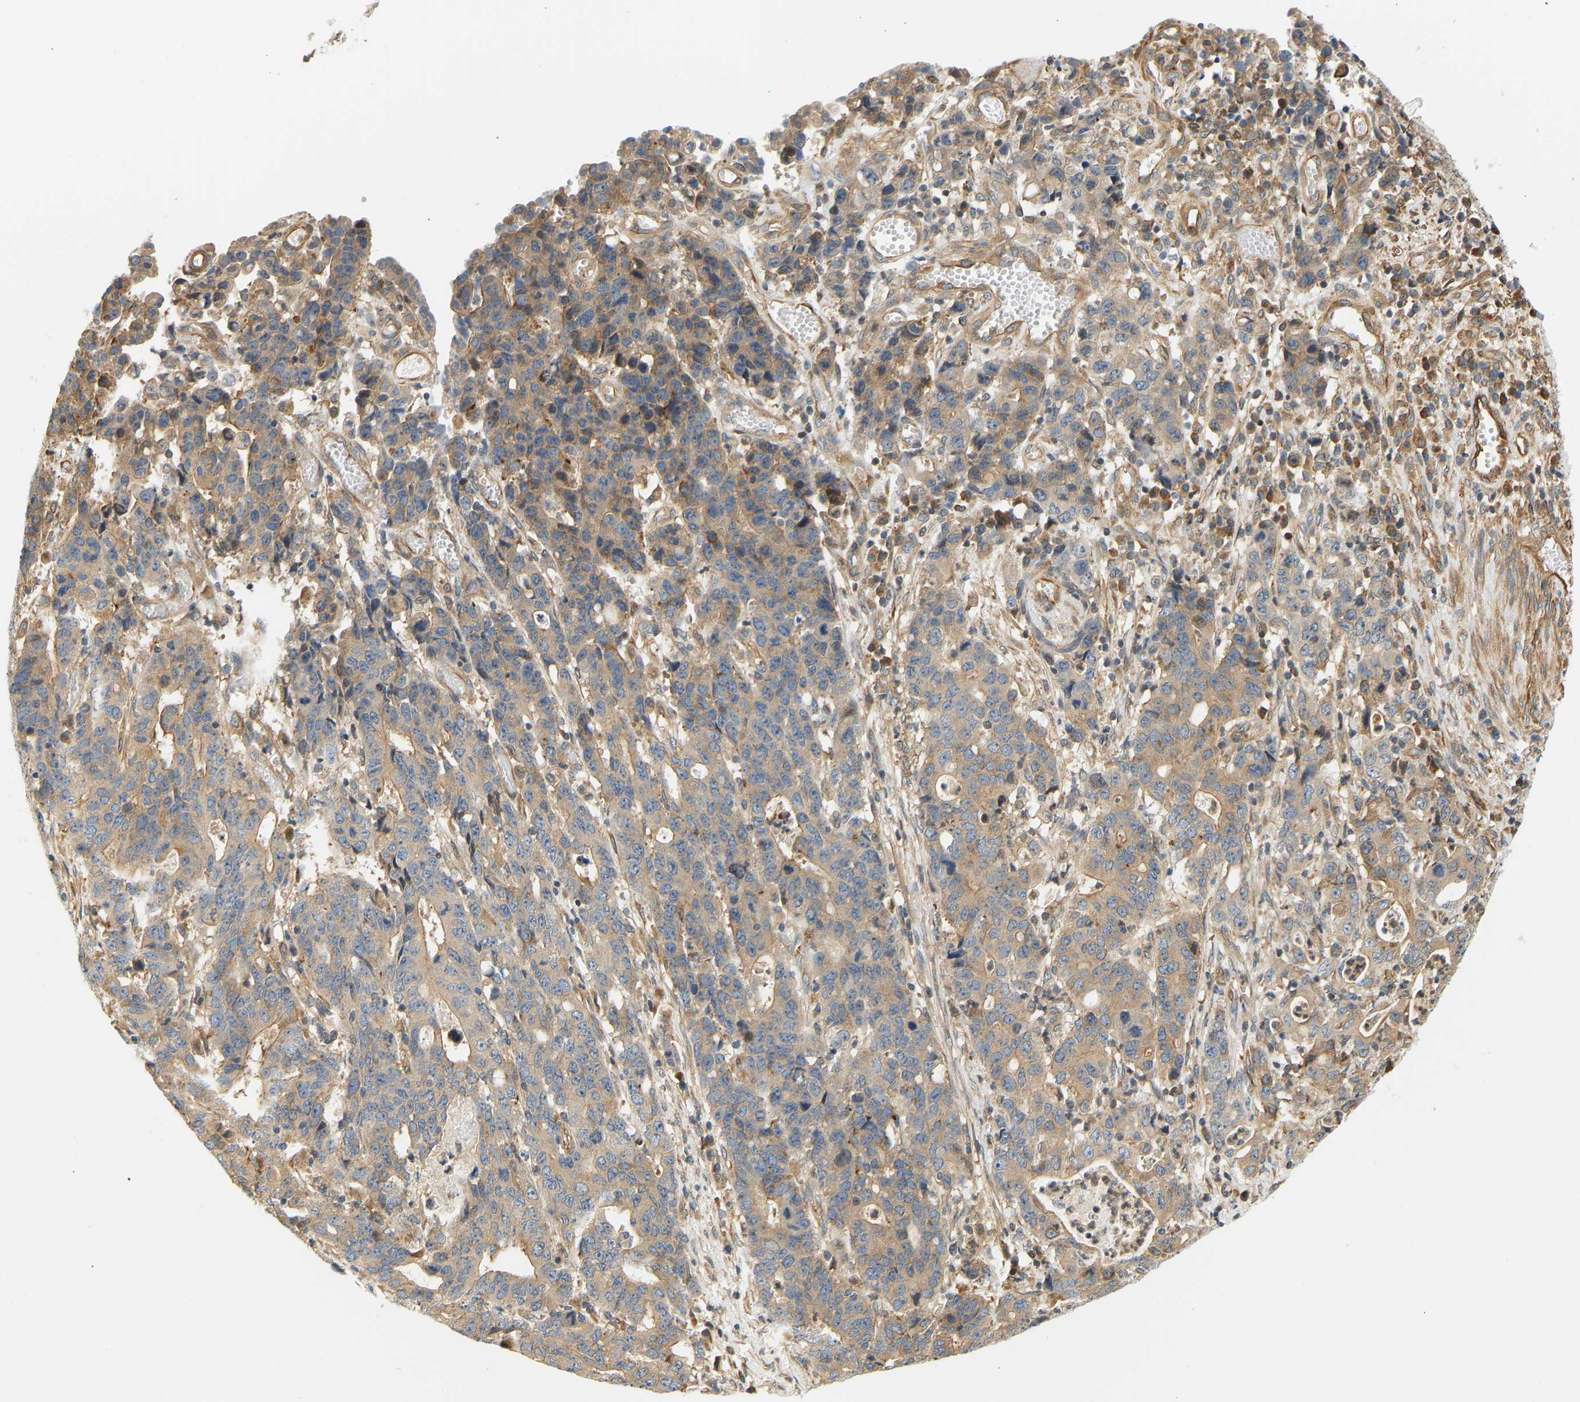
{"staining": {"intensity": "weak", "quantity": ">75%", "location": "cytoplasmic/membranous"}, "tissue": "stomach cancer", "cell_type": "Tumor cells", "image_type": "cancer", "snomed": [{"axis": "morphology", "description": "Adenocarcinoma, NOS"}, {"axis": "topography", "description": "Stomach, upper"}], "caption": "Adenocarcinoma (stomach) tissue shows weak cytoplasmic/membranous expression in about >75% of tumor cells Immunohistochemistry (ihc) stains the protein of interest in brown and the nuclei are stained blue.", "gene": "CEP57", "patient": {"sex": "male", "age": 69}}